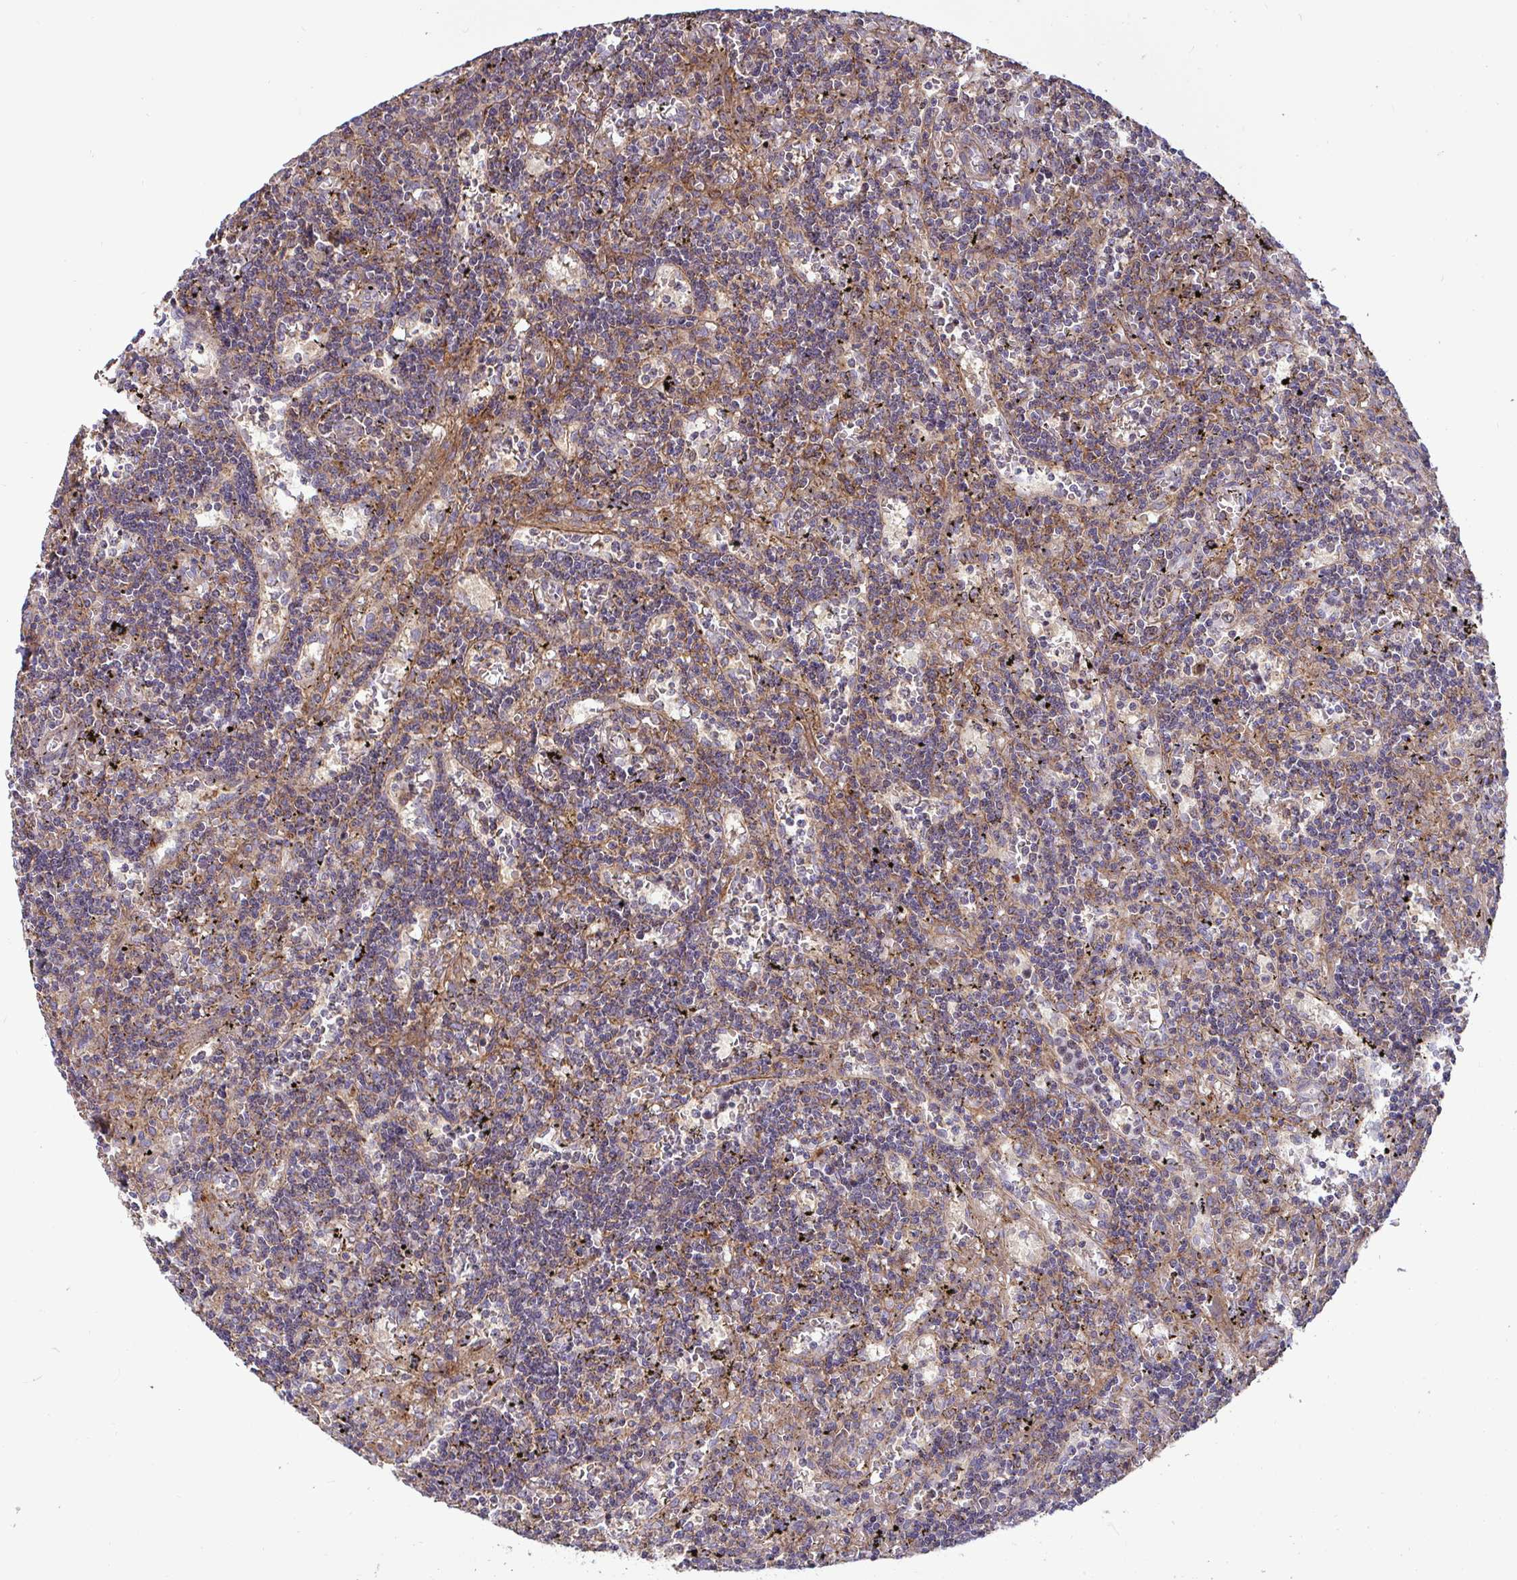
{"staining": {"intensity": "weak", "quantity": "25%-75%", "location": "cytoplasmic/membranous"}, "tissue": "lymphoma", "cell_type": "Tumor cells", "image_type": "cancer", "snomed": [{"axis": "morphology", "description": "Malignant lymphoma, non-Hodgkin's type, Low grade"}, {"axis": "topography", "description": "Spleen"}], "caption": "This is a histology image of immunohistochemistry staining of malignant lymphoma, non-Hodgkin's type (low-grade), which shows weak positivity in the cytoplasmic/membranous of tumor cells.", "gene": "SPRY1", "patient": {"sex": "male", "age": 60}}